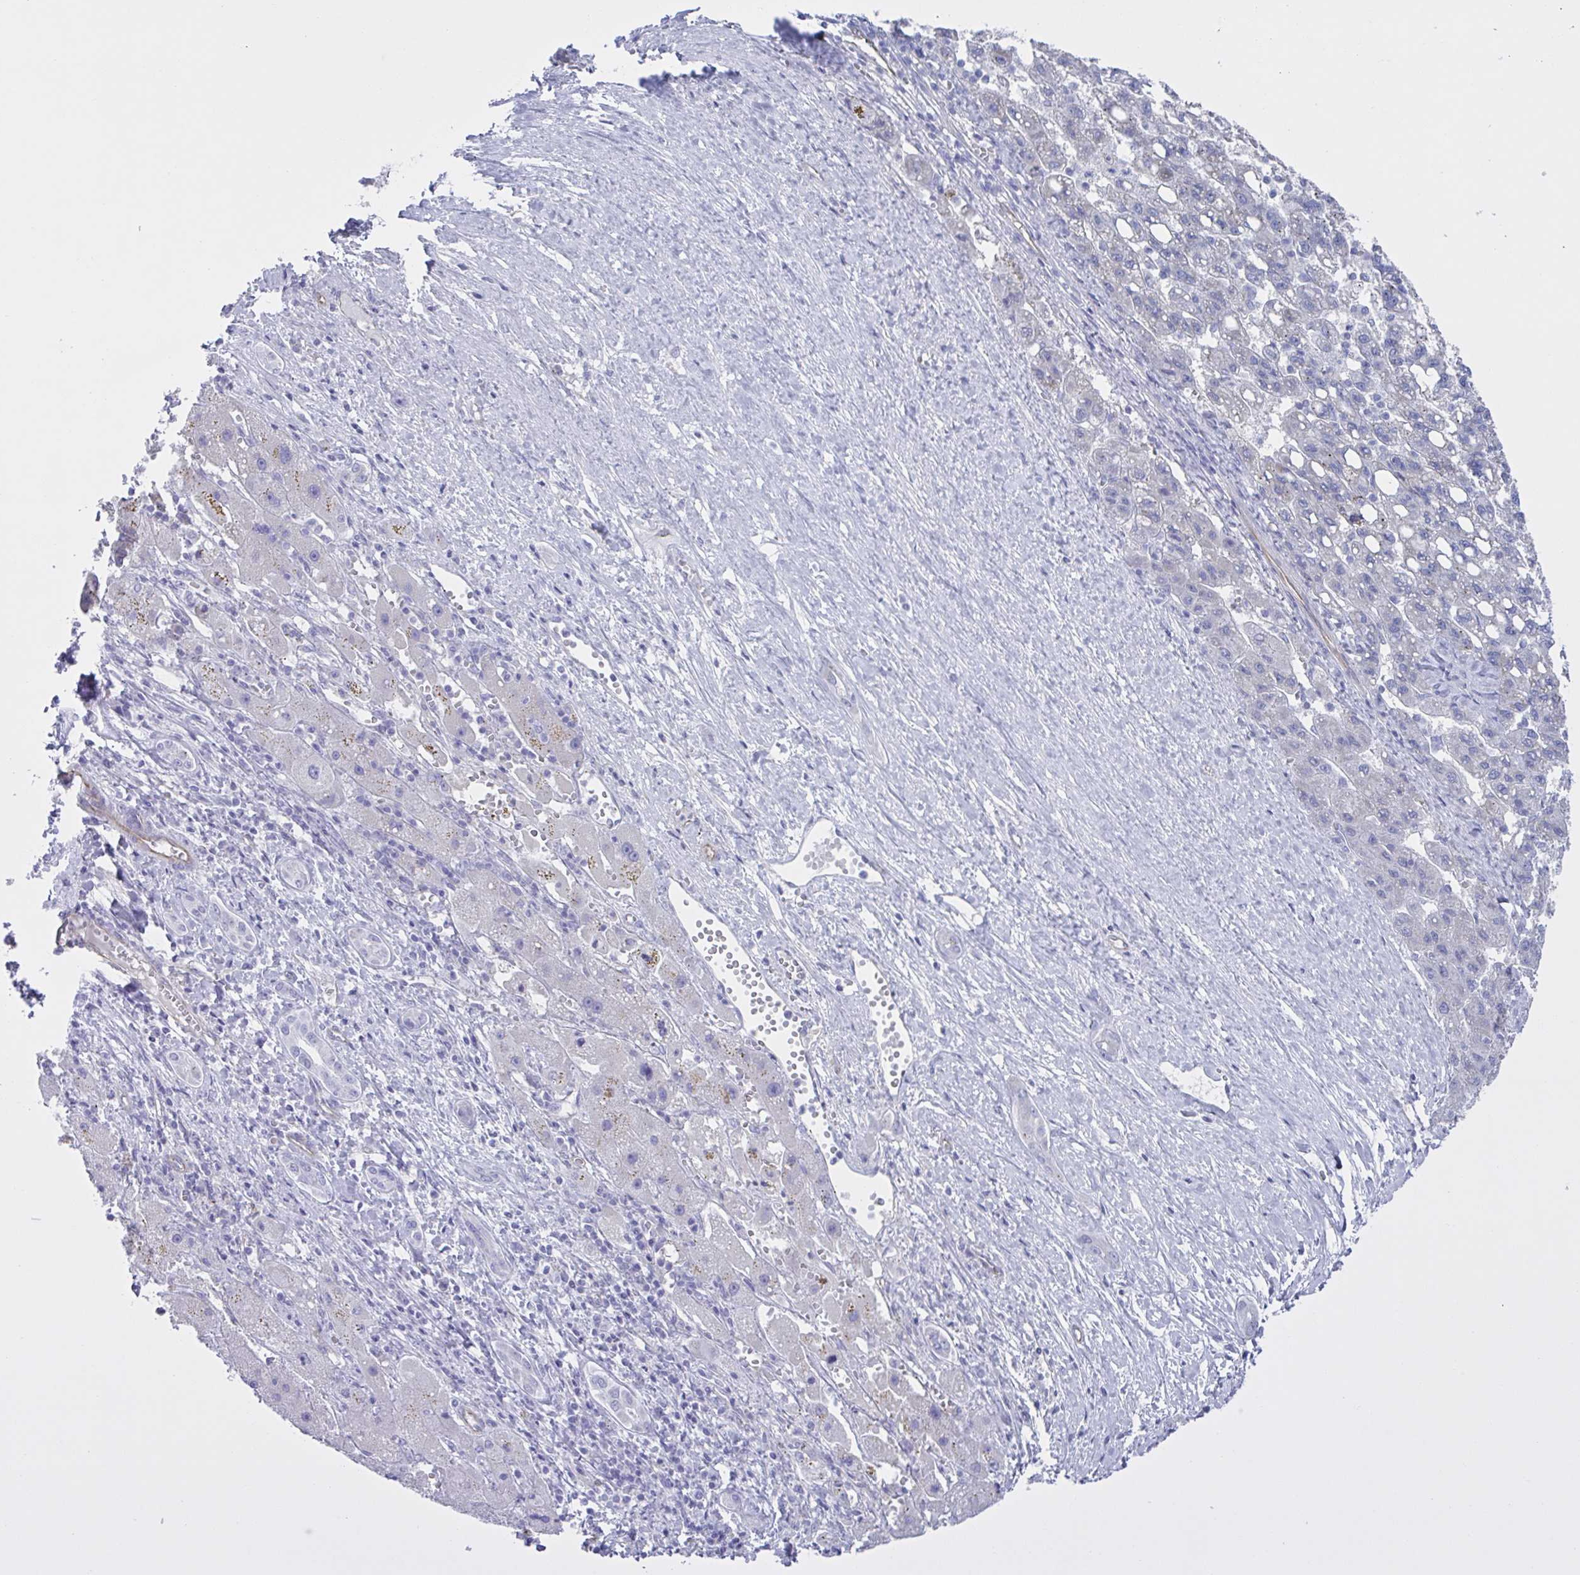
{"staining": {"intensity": "negative", "quantity": "none", "location": "none"}, "tissue": "liver cancer", "cell_type": "Tumor cells", "image_type": "cancer", "snomed": [{"axis": "morphology", "description": "Carcinoma, Hepatocellular, NOS"}, {"axis": "topography", "description": "Liver"}], "caption": "Hepatocellular carcinoma (liver) was stained to show a protein in brown. There is no significant expression in tumor cells.", "gene": "TMEM86B", "patient": {"sex": "female", "age": 82}}